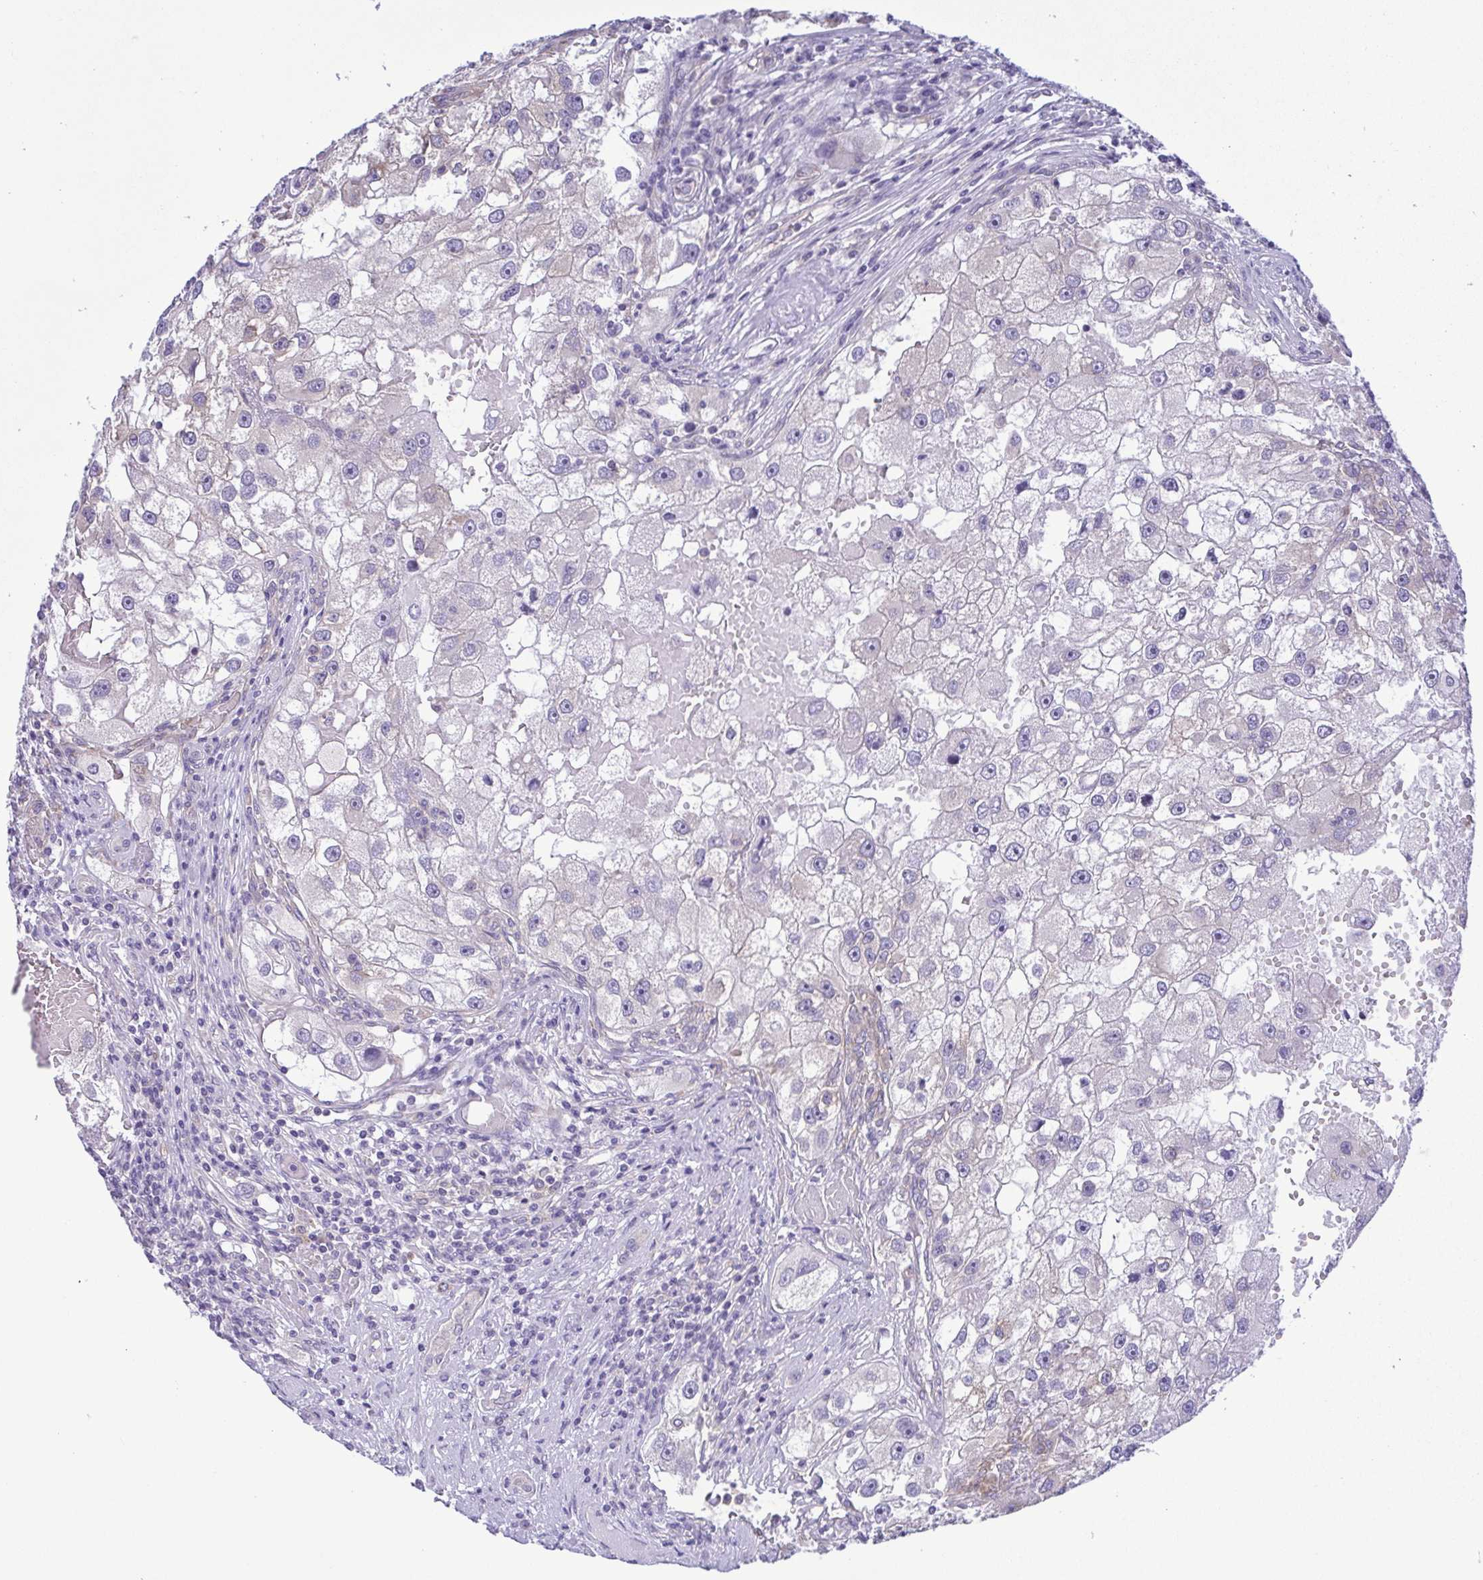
{"staining": {"intensity": "negative", "quantity": "none", "location": "none"}, "tissue": "renal cancer", "cell_type": "Tumor cells", "image_type": "cancer", "snomed": [{"axis": "morphology", "description": "Adenocarcinoma, NOS"}, {"axis": "topography", "description": "Kidney"}], "caption": "High magnification brightfield microscopy of renal cancer stained with DAB (3,3'-diaminobenzidine) (brown) and counterstained with hematoxylin (blue): tumor cells show no significant staining.", "gene": "TNNI3", "patient": {"sex": "male", "age": 63}}